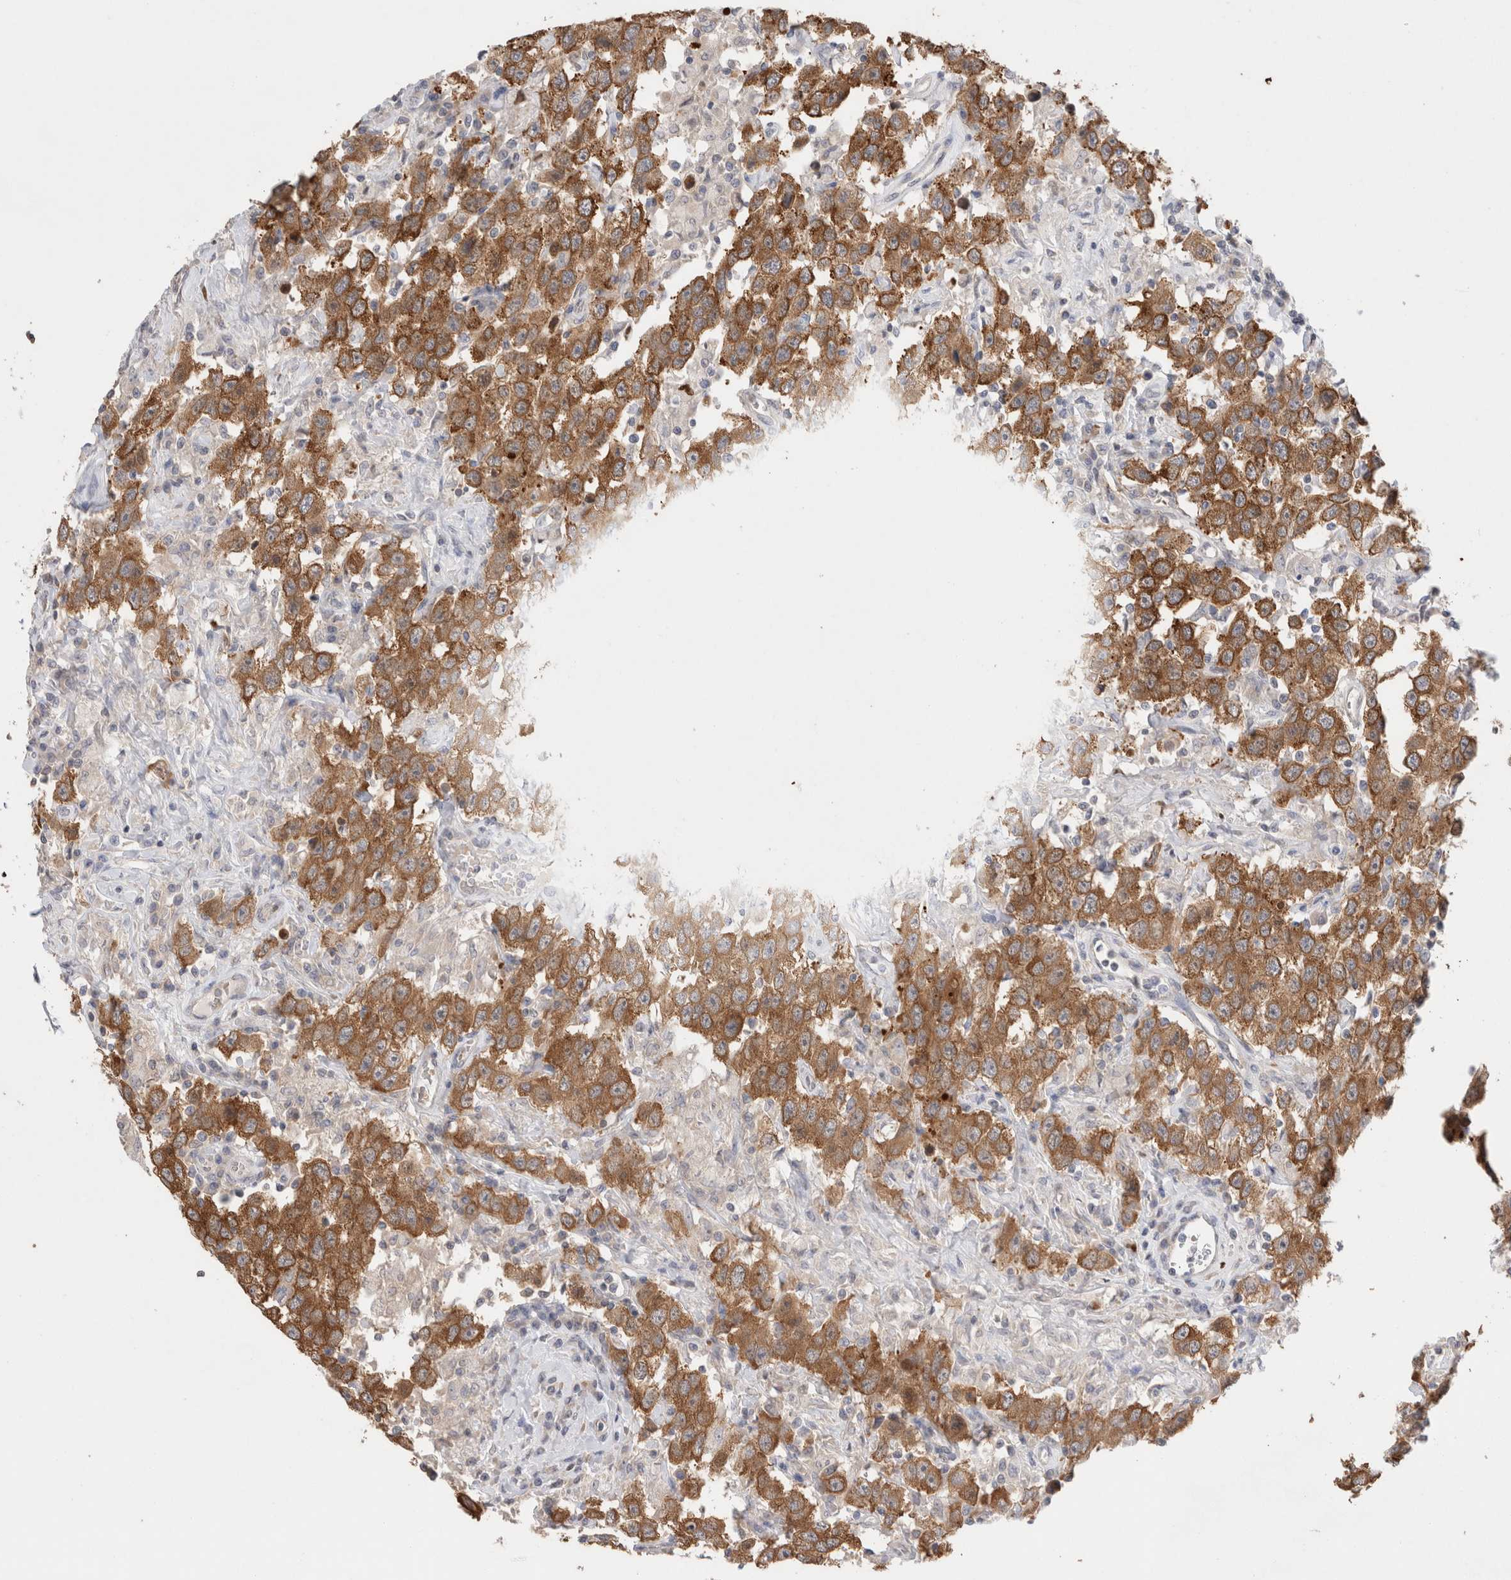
{"staining": {"intensity": "strong", "quantity": ">75%", "location": "cytoplasmic/membranous"}, "tissue": "testis cancer", "cell_type": "Tumor cells", "image_type": "cancer", "snomed": [{"axis": "morphology", "description": "Seminoma, NOS"}, {"axis": "topography", "description": "Testis"}], "caption": "Immunohistochemistry (DAB (3,3'-diaminobenzidine)) staining of seminoma (testis) exhibits strong cytoplasmic/membranous protein positivity in about >75% of tumor cells.", "gene": "NDOR1", "patient": {"sex": "male", "age": 41}}